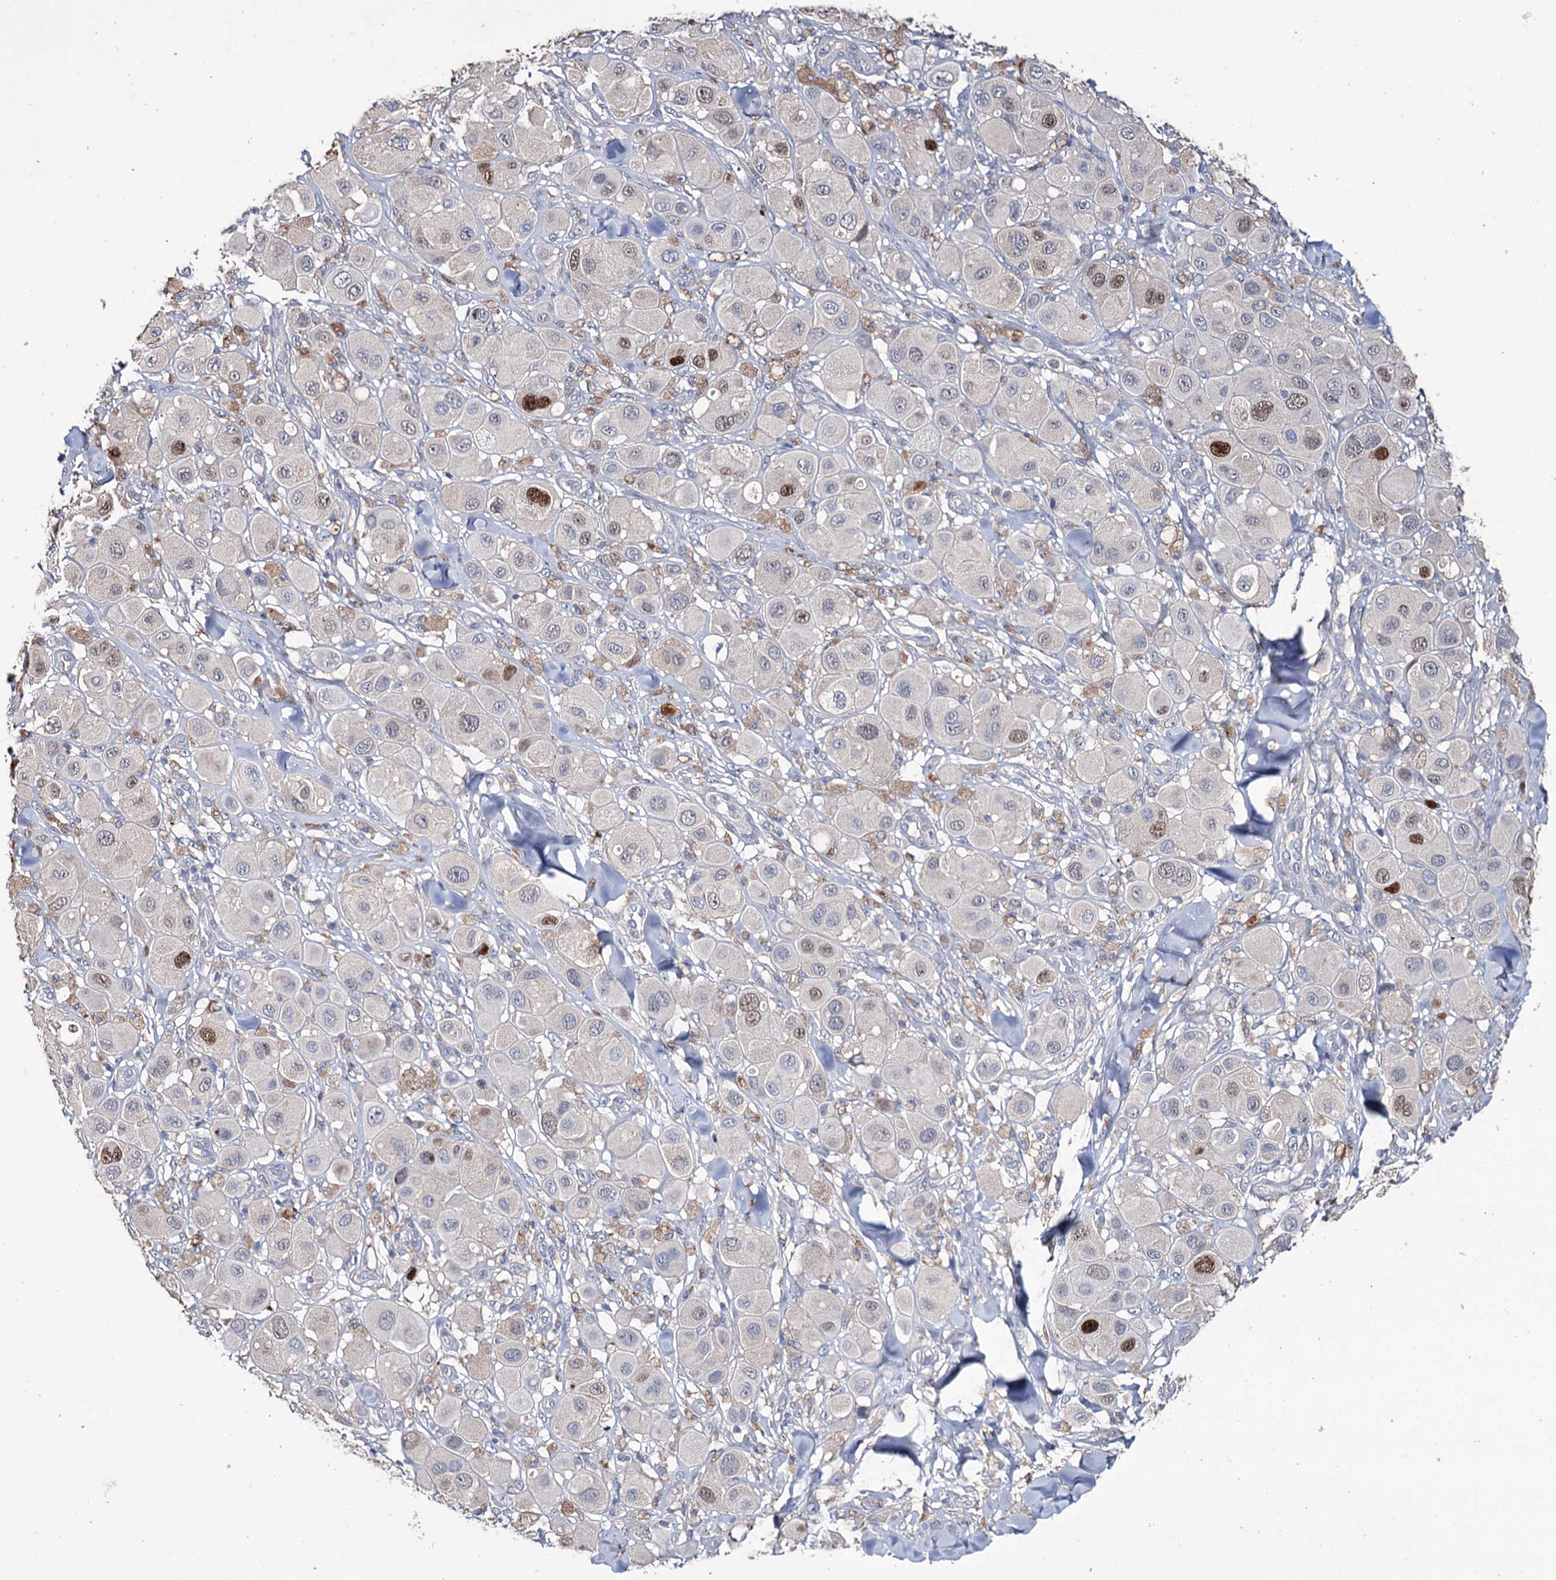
{"staining": {"intensity": "strong", "quantity": "<25%", "location": "nuclear"}, "tissue": "melanoma", "cell_type": "Tumor cells", "image_type": "cancer", "snomed": [{"axis": "morphology", "description": "Malignant melanoma, Metastatic site"}, {"axis": "topography", "description": "Skin"}], "caption": "Immunohistochemical staining of human malignant melanoma (metastatic site) demonstrates medium levels of strong nuclear expression in approximately <25% of tumor cells.", "gene": "EPB41L5", "patient": {"sex": "male", "age": 41}}